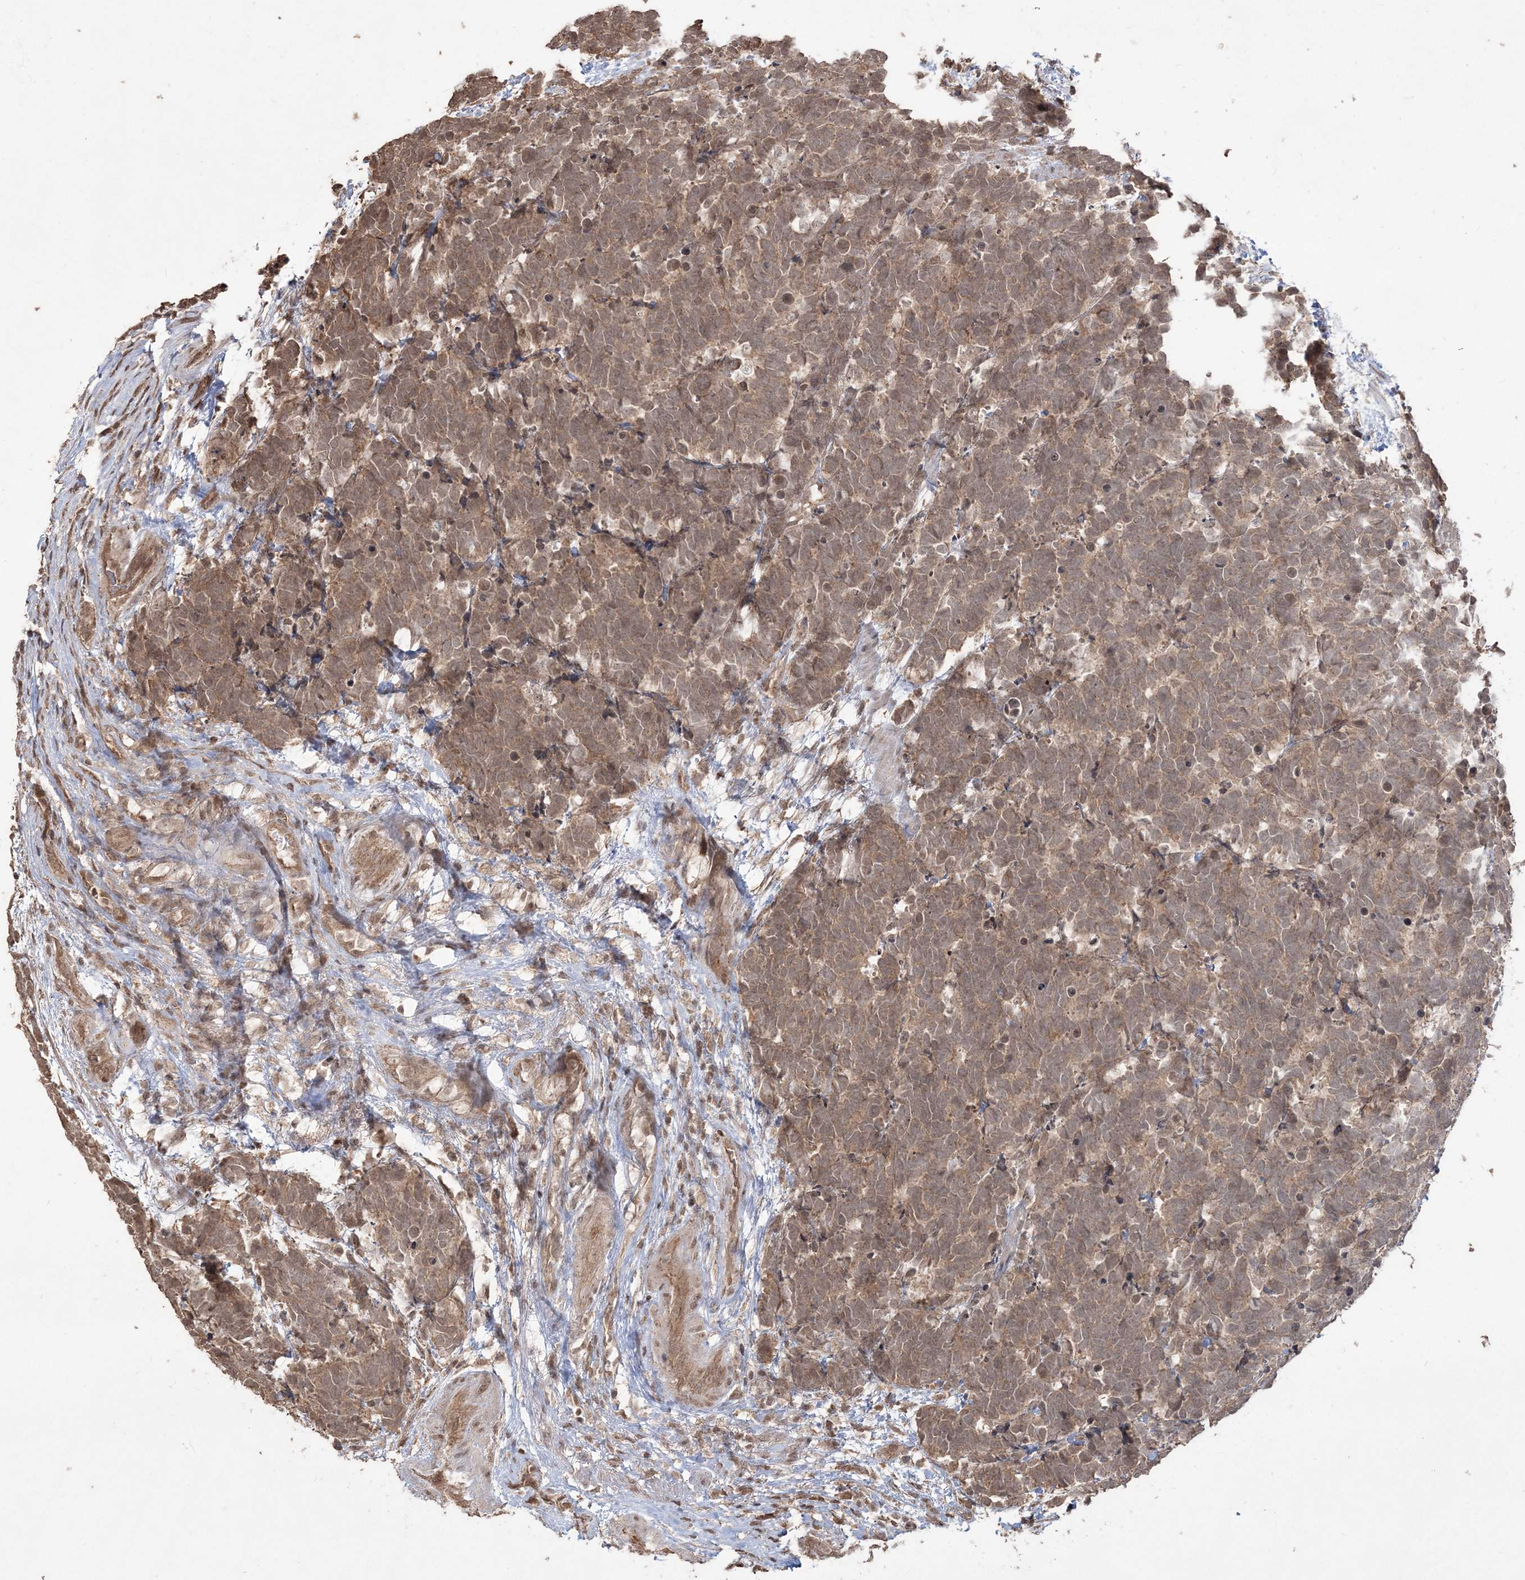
{"staining": {"intensity": "moderate", "quantity": ">75%", "location": "cytoplasmic/membranous"}, "tissue": "carcinoid", "cell_type": "Tumor cells", "image_type": "cancer", "snomed": [{"axis": "morphology", "description": "Carcinoma, NOS"}, {"axis": "morphology", "description": "Carcinoid, malignant, NOS"}, {"axis": "topography", "description": "Urinary bladder"}], "caption": "A high-resolution photomicrograph shows IHC staining of carcinoid, which exhibits moderate cytoplasmic/membranous expression in approximately >75% of tumor cells.", "gene": "EHHADH", "patient": {"sex": "male", "age": 57}}